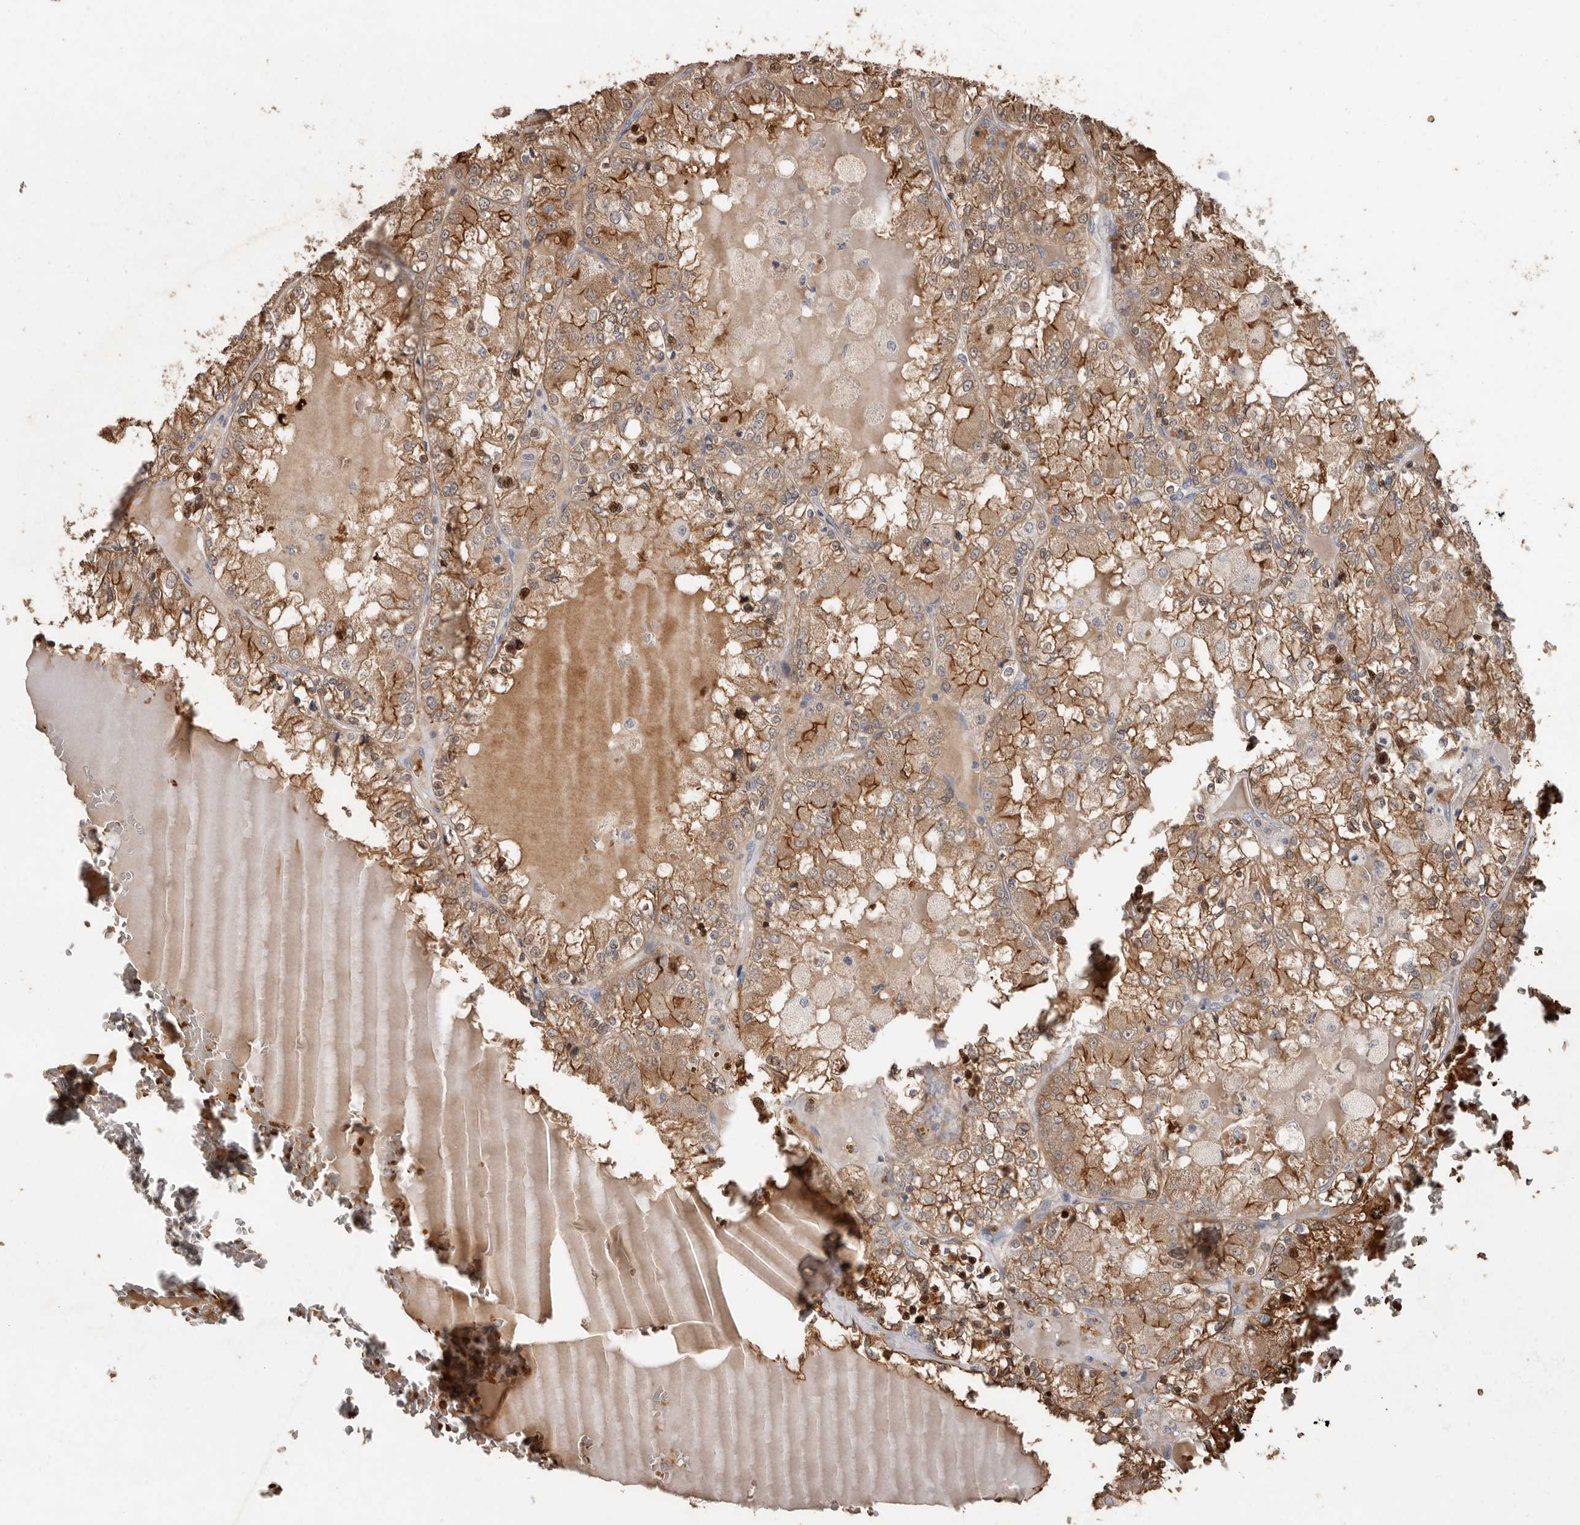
{"staining": {"intensity": "moderate", "quantity": ">75%", "location": "cytoplasmic/membranous,nuclear"}, "tissue": "renal cancer", "cell_type": "Tumor cells", "image_type": "cancer", "snomed": [{"axis": "morphology", "description": "Adenocarcinoma, NOS"}, {"axis": "topography", "description": "Kidney"}], "caption": "A brown stain highlights moderate cytoplasmic/membranous and nuclear expression of a protein in renal cancer (adenocarcinoma) tumor cells.", "gene": "KIF26B", "patient": {"sex": "female", "age": 56}}